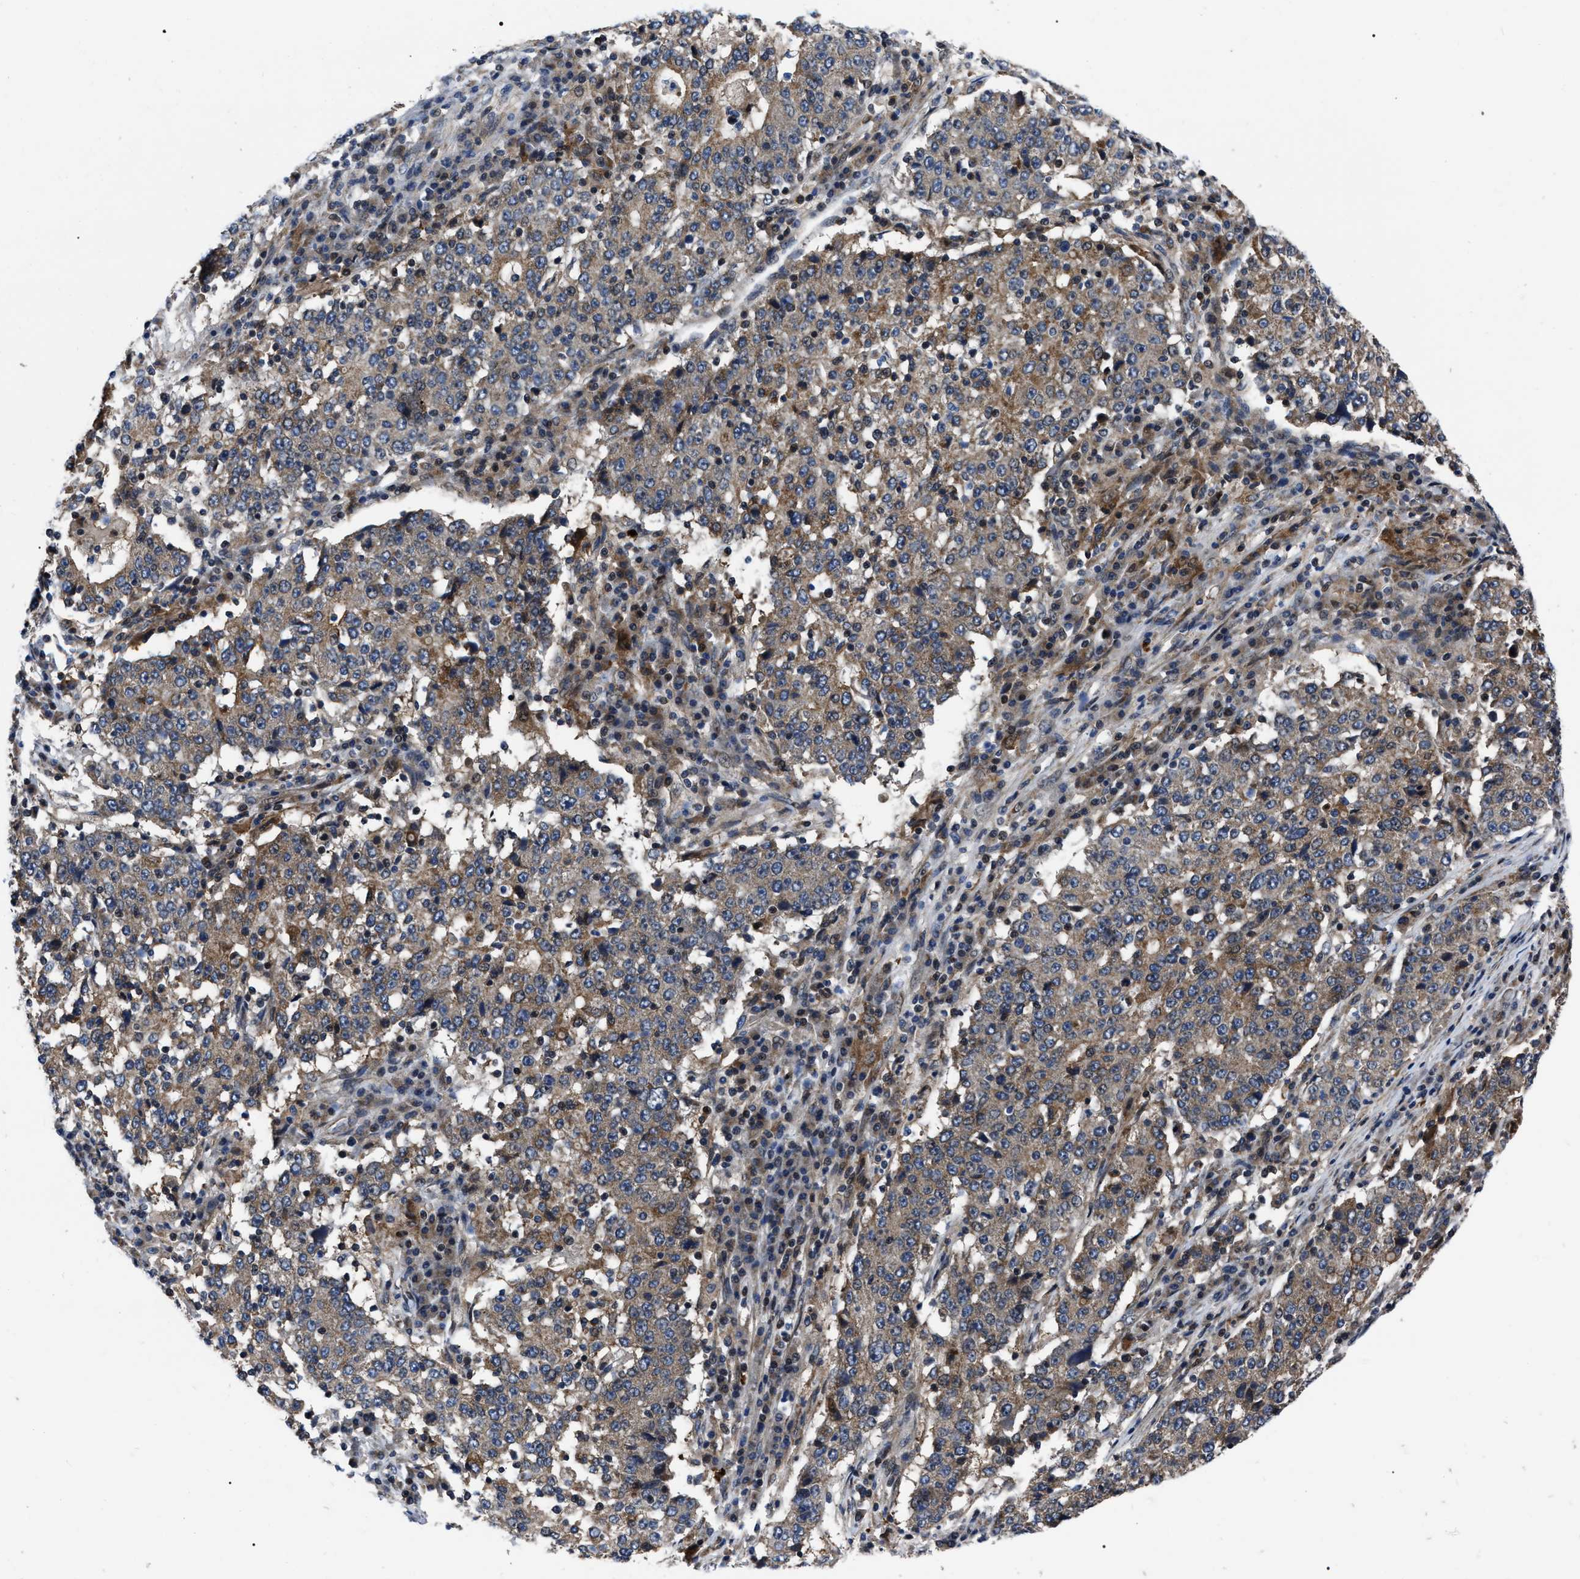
{"staining": {"intensity": "moderate", "quantity": ">75%", "location": "cytoplasmic/membranous"}, "tissue": "stomach cancer", "cell_type": "Tumor cells", "image_type": "cancer", "snomed": [{"axis": "morphology", "description": "Adenocarcinoma, NOS"}, {"axis": "topography", "description": "Stomach"}], "caption": "Human stomach cancer (adenocarcinoma) stained for a protein (brown) exhibits moderate cytoplasmic/membranous positive positivity in about >75% of tumor cells.", "gene": "PPWD1", "patient": {"sex": "male", "age": 59}}